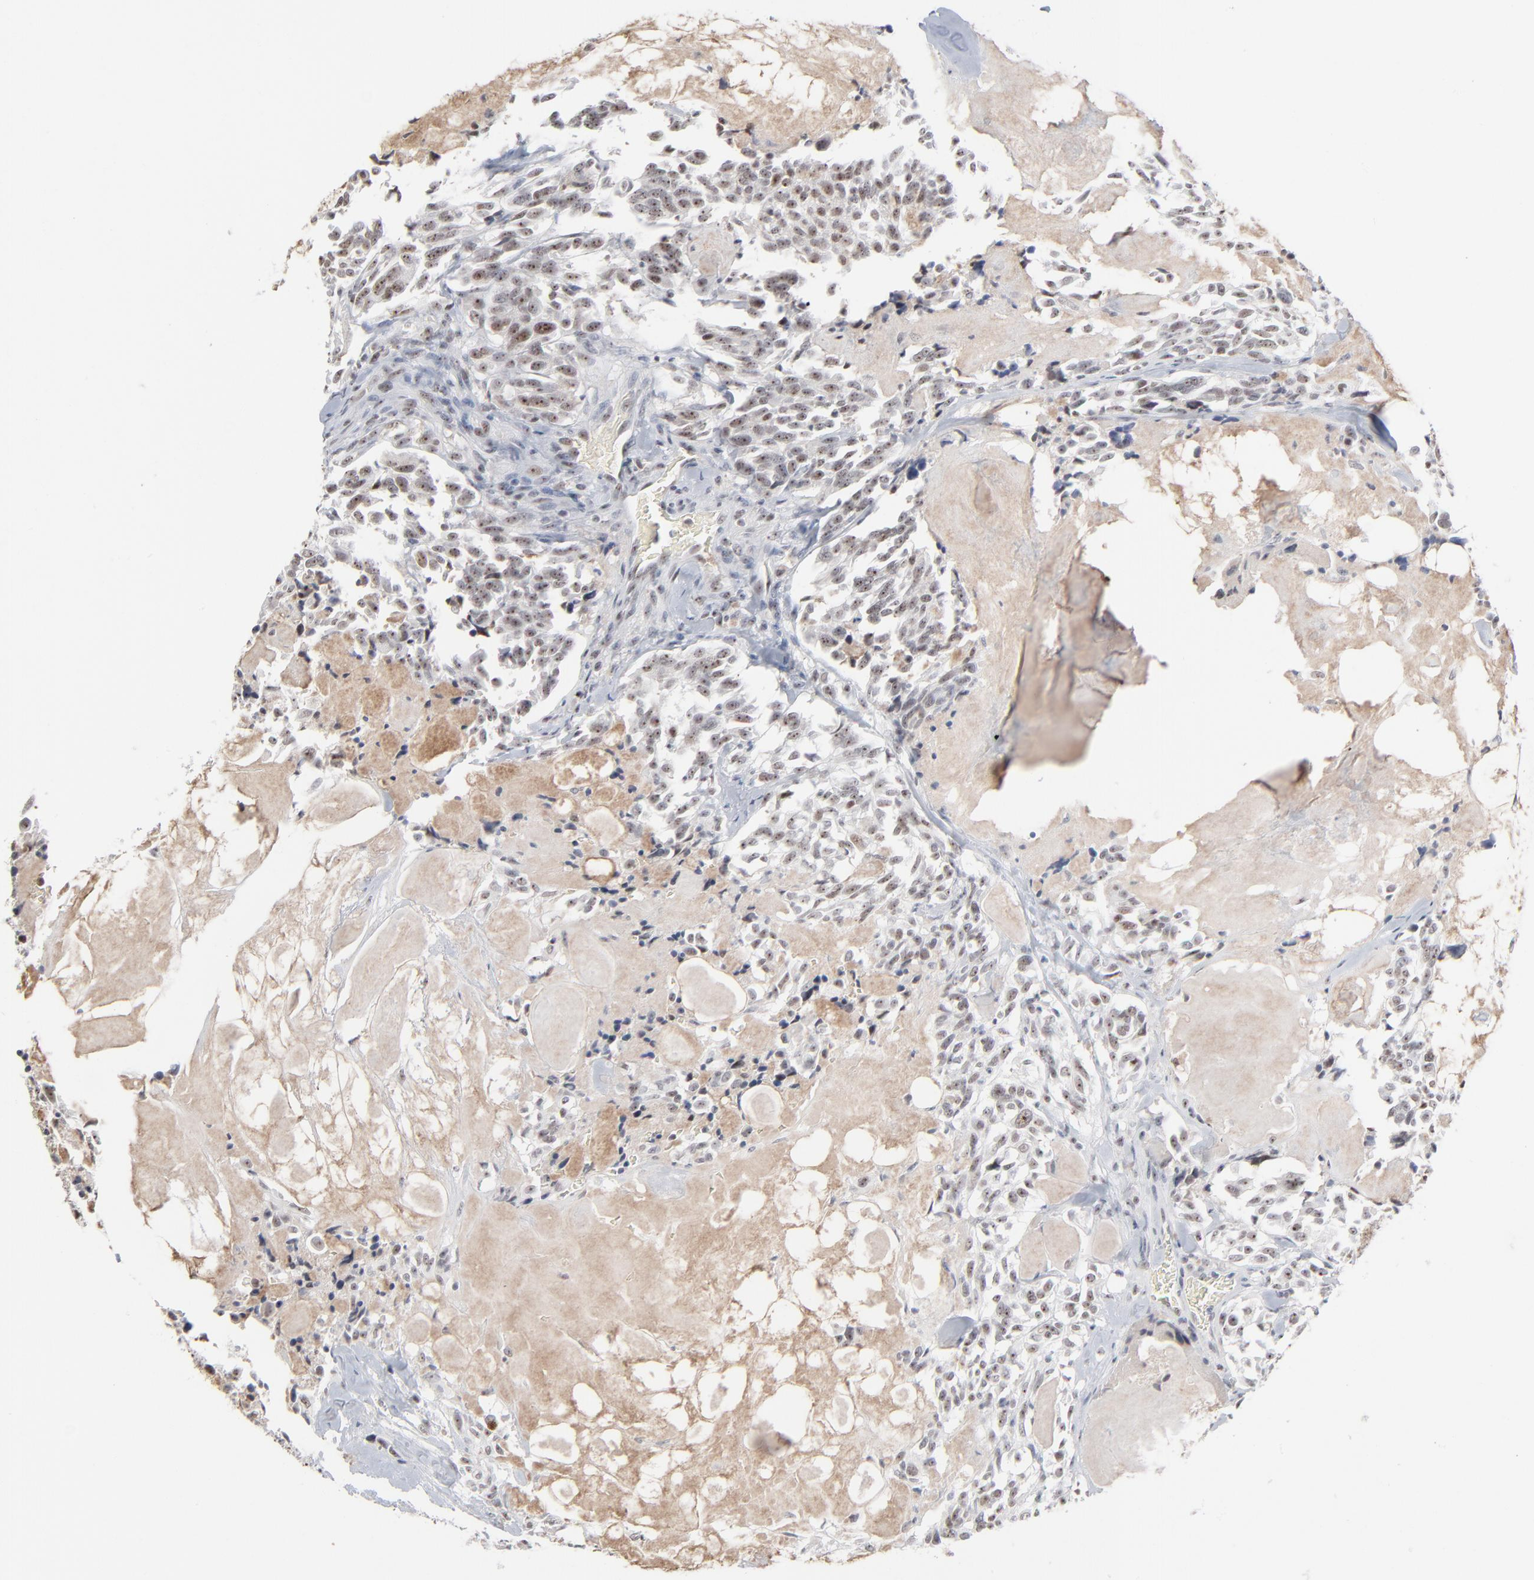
{"staining": {"intensity": "weak", "quantity": ">75%", "location": "nuclear"}, "tissue": "thyroid cancer", "cell_type": "Tumor cells", "image_type": "cancer", "snomed": [{"axis": "morphology", "description": "Carcinoma, NOS"}, {"axis": "morphology", "description": "Carcinoid, malignant, NOS"}, {"axis": "topography", "description": "Thyroid gland"}], "caption": "A micrograph of human thyroid cancer stained for a protein displays weak nuclear brown staining in tumor cells.", "gene": "MPHOSPH6", "patient": {"sex": "male", "age": 33}}